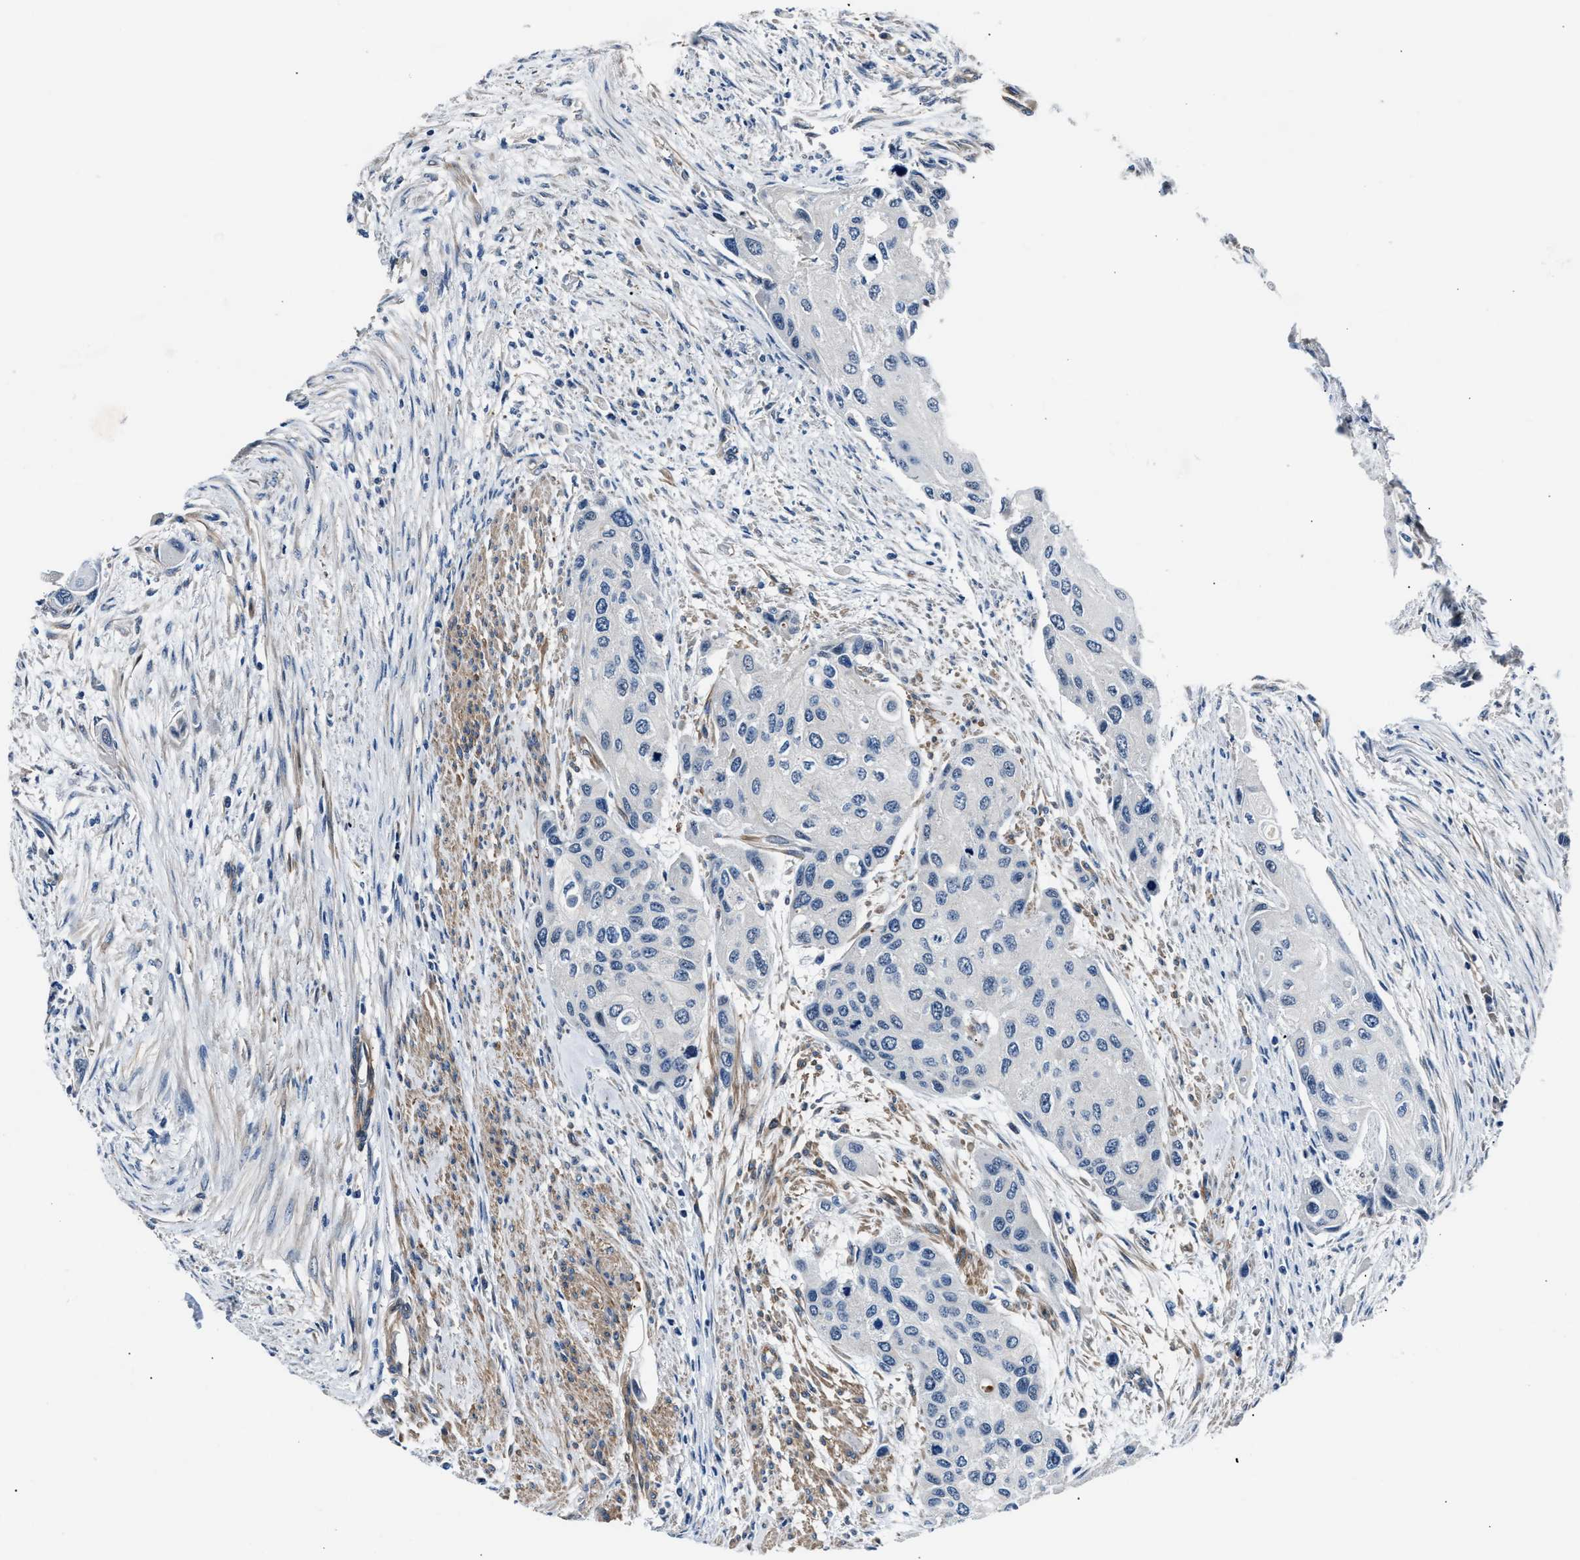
{"staining": {"intensity": "negative", "quantity": "none", "location": "none"}, "tissue": "urothelial cancer", "cell_type": "Tumor cells", "image_type": "cancer", "snomed": [{"axis": "morphology", "description": "Urothelial carcinoma, High grade"}, {"axis": "topography", "description": "Urinary bladder"}], "caption": "Immunohistochemistry (IHC) of high-grade urothelial carcinoma exhibits no staining in tumor cells.", "gene": "MPDZ", "patient": {"sex": "female", "age": 56}}